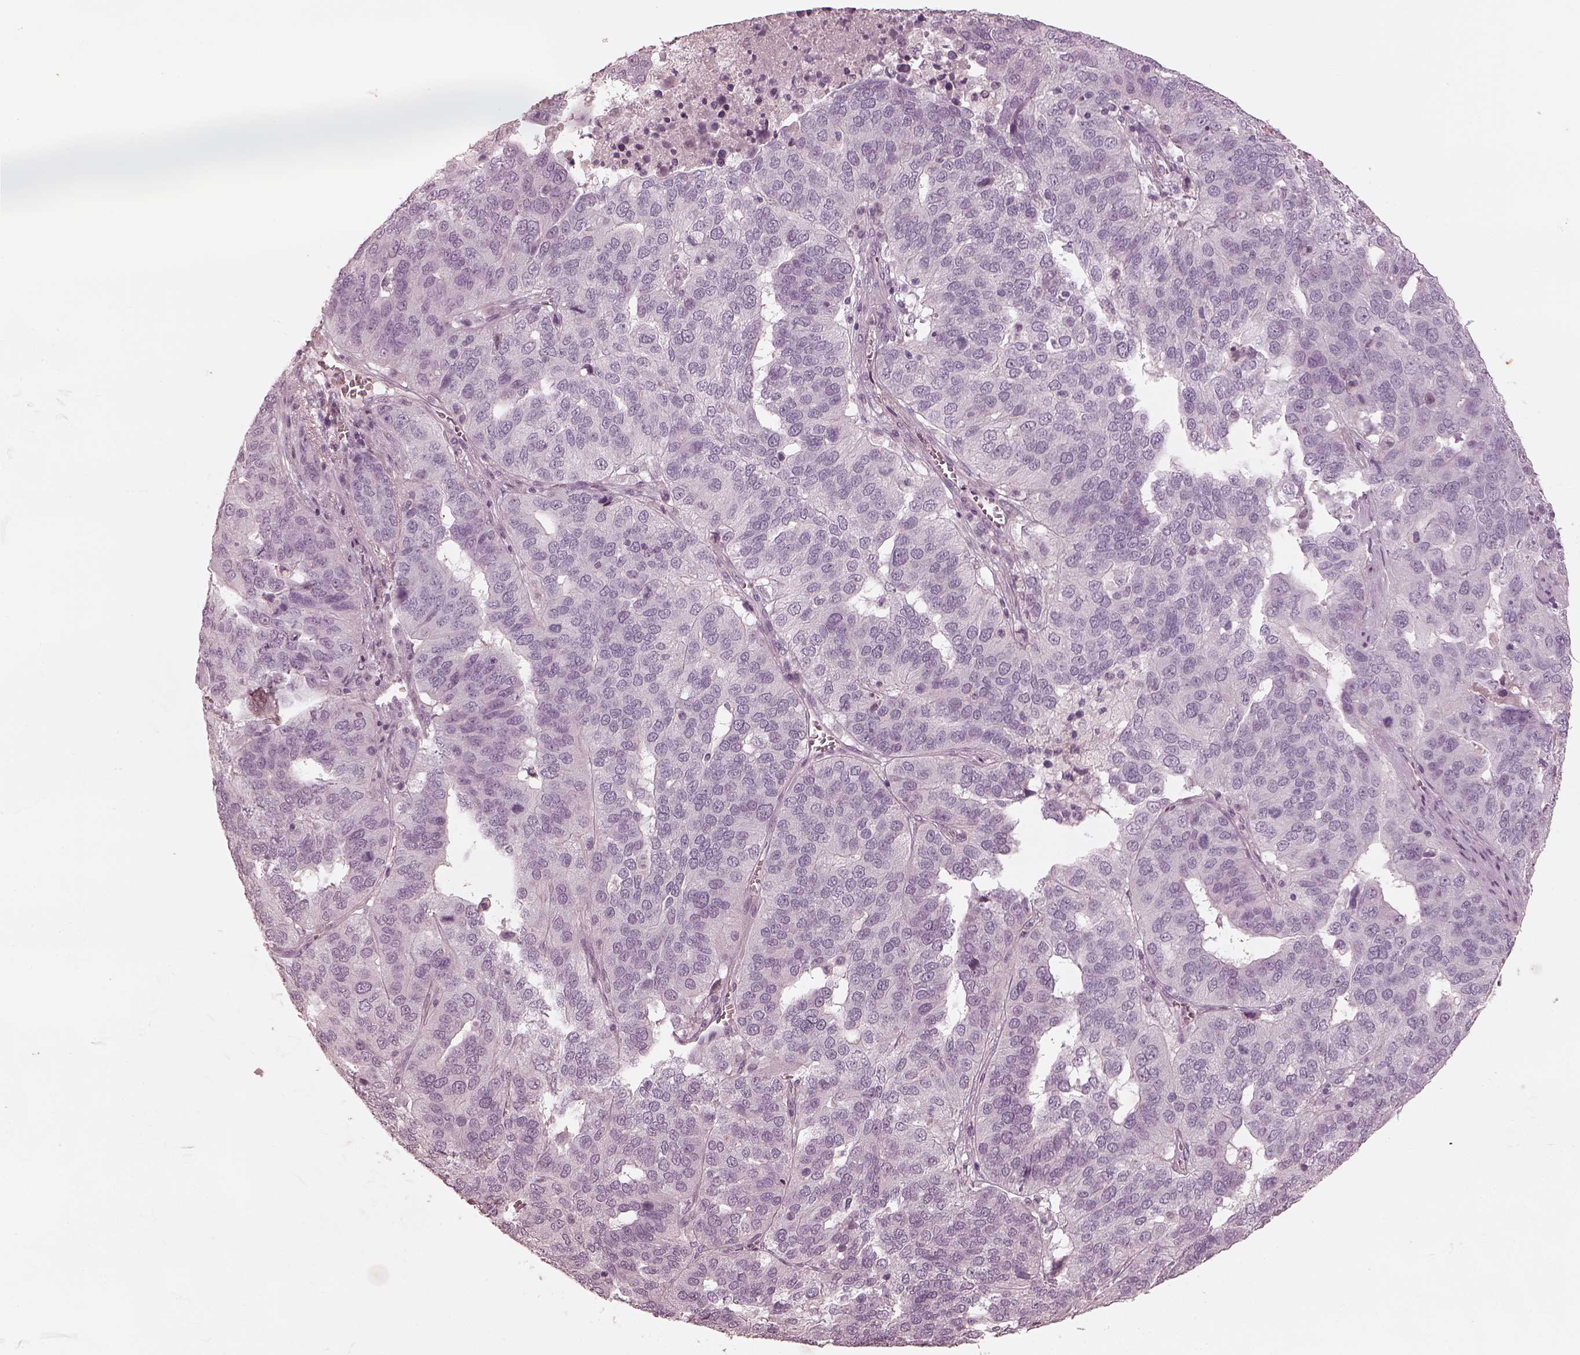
{"staining": {"intensity": "negative", "quantity": "none", "location": "none"}, "tissue": "ovarian cancer", "cell_type": "Tumor cells", "image_type": "cancer", "snomed": [{"axis": "morphology", "description": "Carcinoma, endometroid"}, {"axis": "topography", "description": "Soft tissue"}, {"axis": "topography", "description": "Ovary"}], "caption": "Endometroid carcinoma (ovarian) was stained to show a protein in brown. There is no significant staining in tumor cells.", "gene": "ADRB3", "patient": {"sex": "female", "age": 52}}